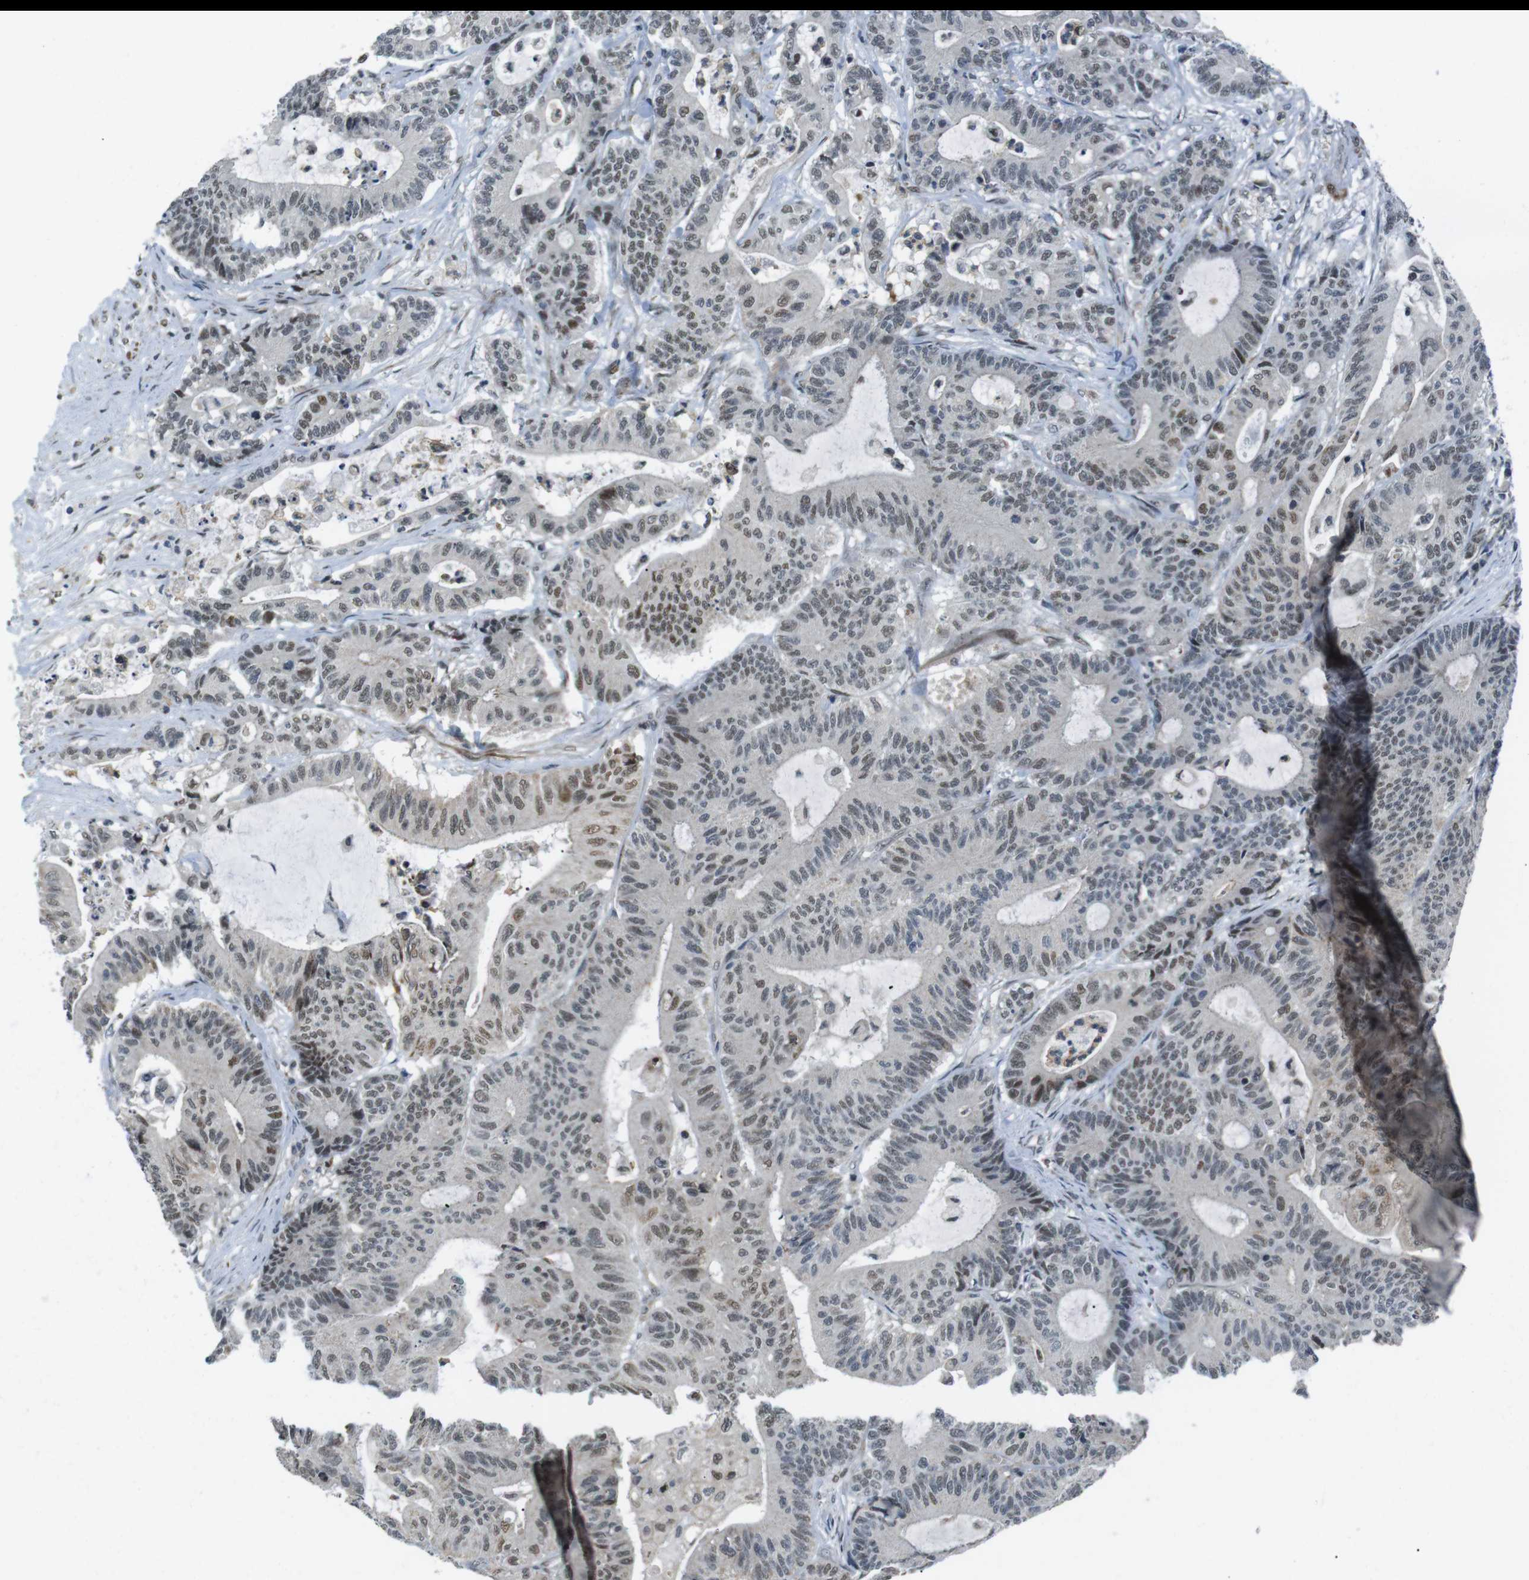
{"staining": {"intensity": "weak", "quantity": "25%-75%", "location": "nuclear"}, "tissue": "colorectal cancer", "cell_type": "Tumor cells", "image_type": "cancer", "snomed": [{"axis": "morphology", "description": "Adenocarcinoma, NOS"}, {"axis": "topography", "description": "Colon"}], "caption": "Weak nuclear staining is present in approximately 25%-75% of tumor cells in adenocarcinoma (colorectal).", "gene": "USP7", "patient": {"sex": "female", "age": 84}}